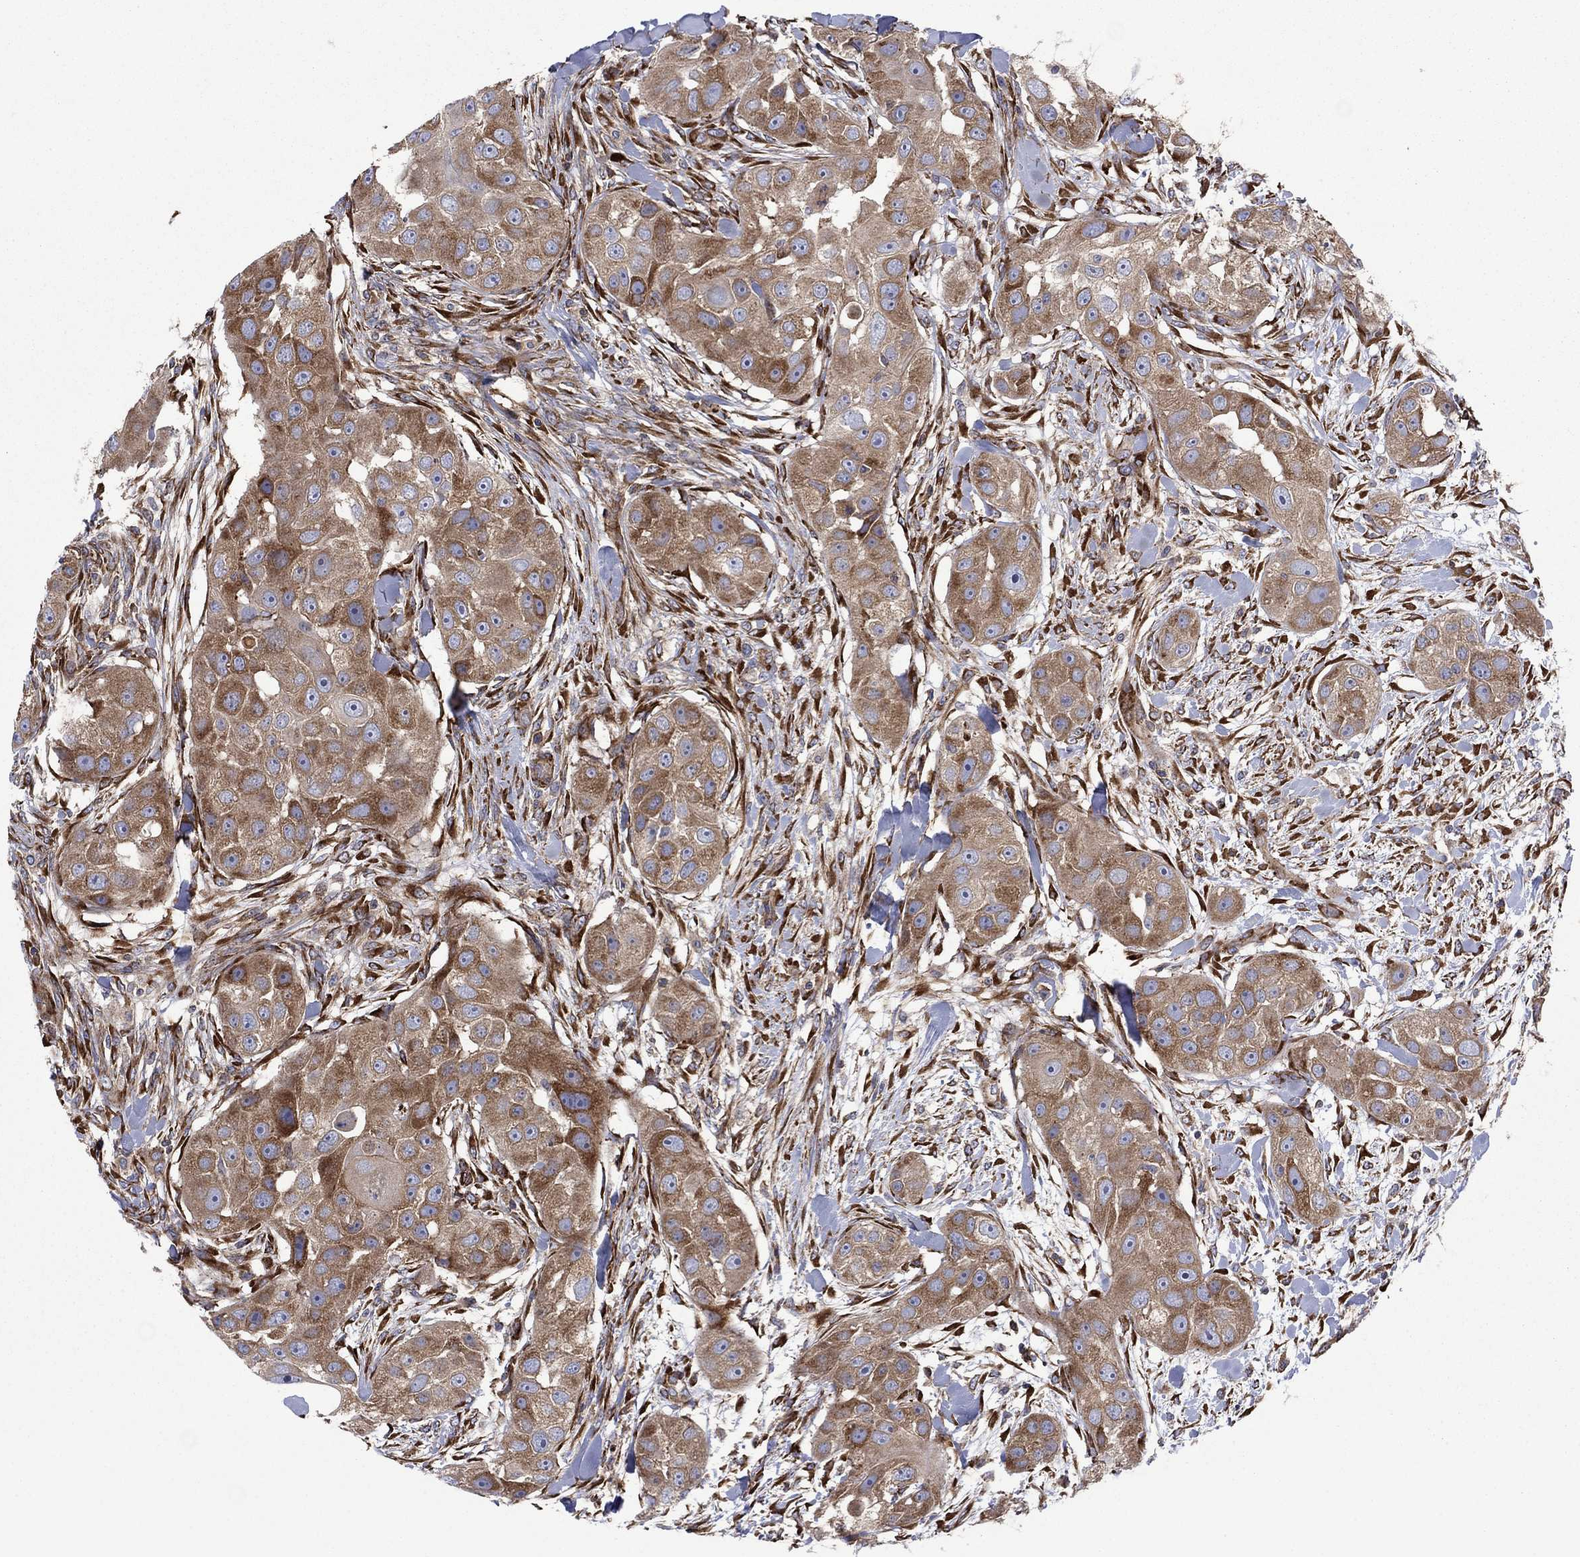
{"staining": {"intensity": "moderate", "quantity": "25%-75%", "location": "cytoplasmic/membranous"}, "tissue": "head and neck cancer", "cell_type": "Tumor cells", "image_type": "cancer", "snomed": [{"axis": "morphology", "description": "Squamous cell carcinoma, NOS"}, {"axis": "topography", "description": "Head-Neck"}], "caption": "This photomicrograph shows squamous cell carcinoma (head and neck) stained with IHC to label a protein in brown. The cytoplasmic/membranous of tumor cells show moderate positivity for the protein. Nuclei are counter-stained blue.", "gene": "PAG1", "patient": {"sex": "male", "age": 51}}